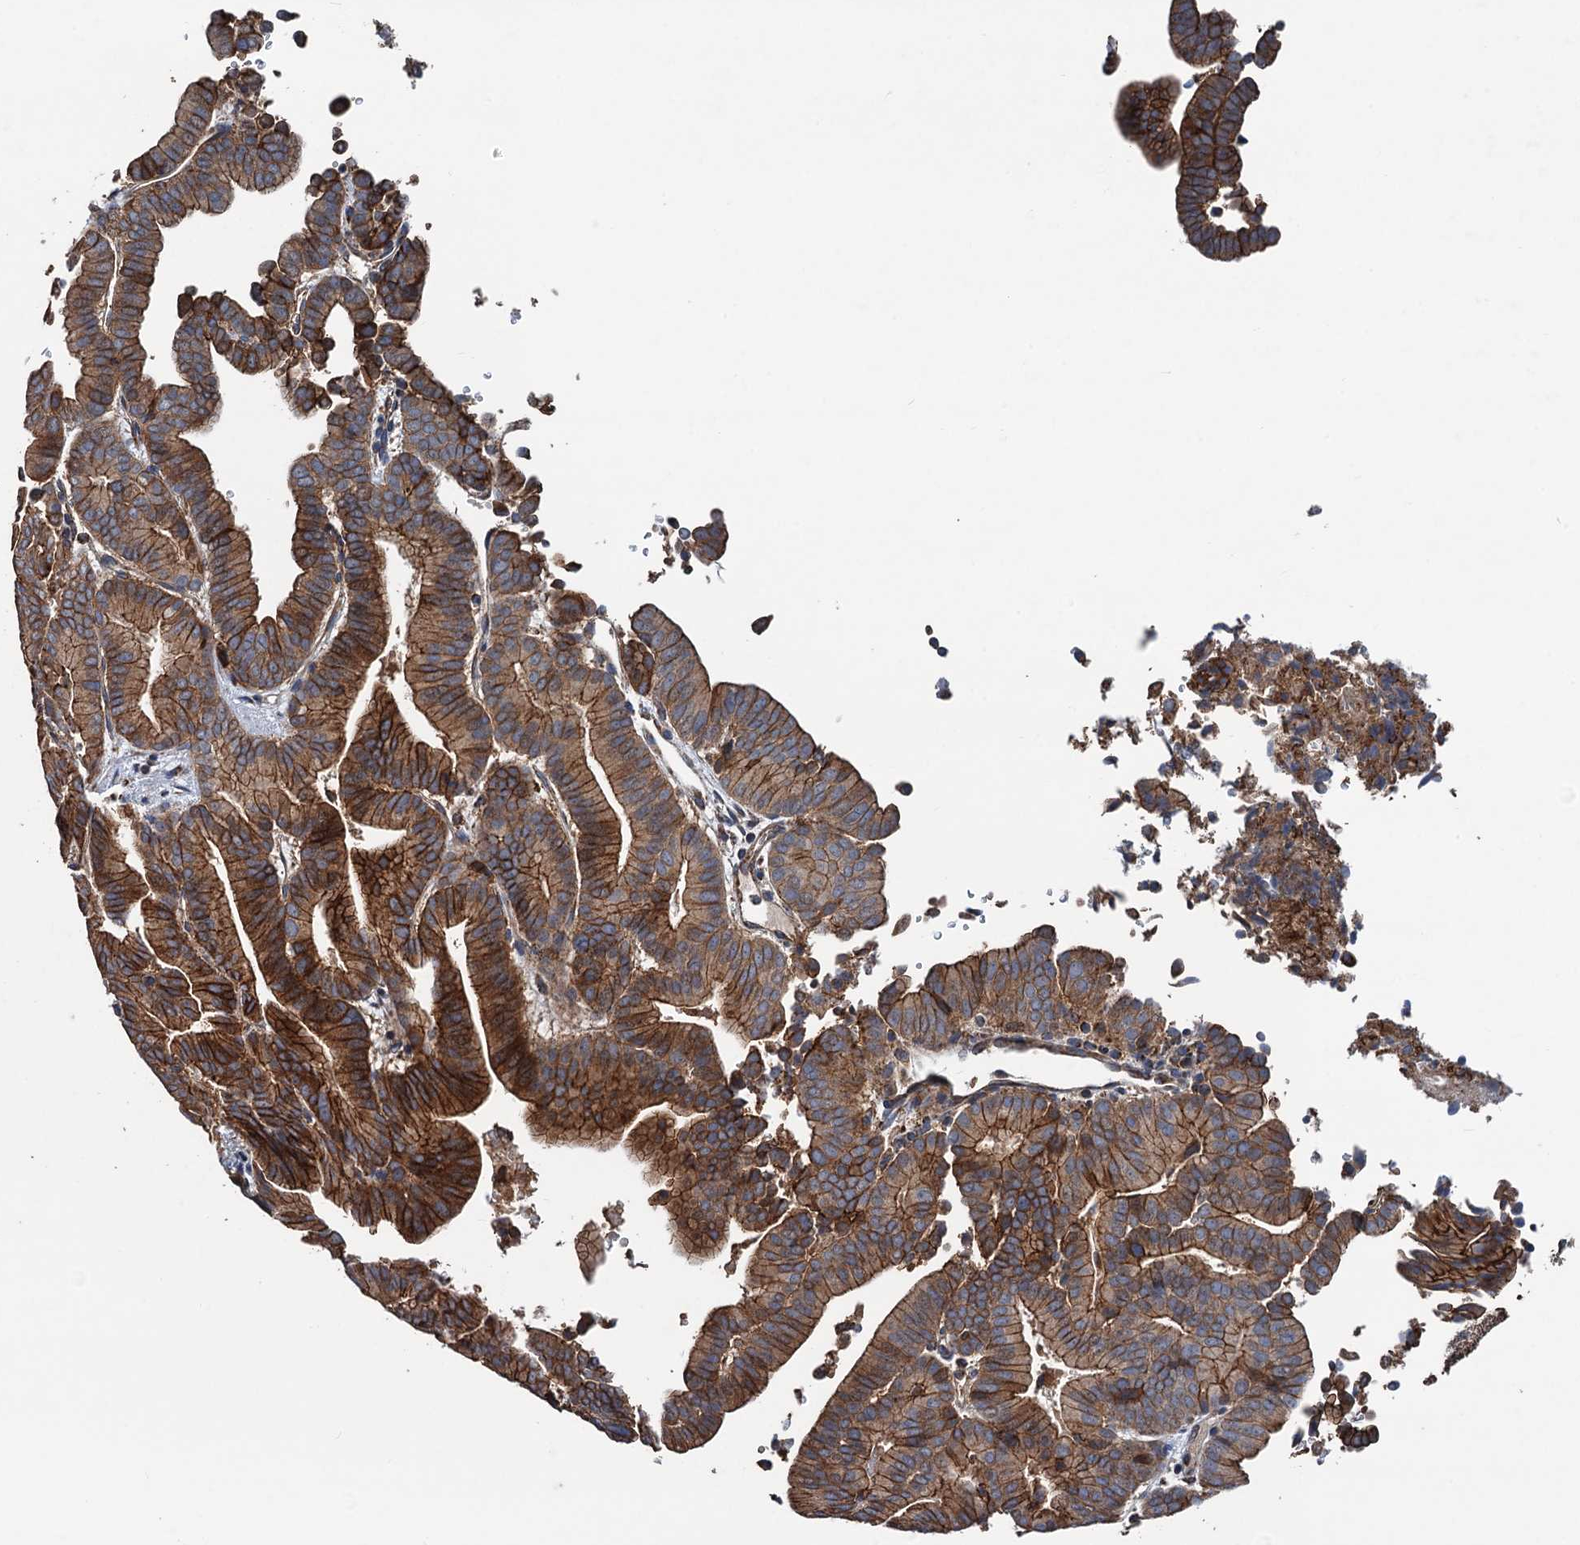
{"staining": {"intensity": "strong", "quantity": ">75%", "location": "cytoplasmic/membranous"}, "tissue": "liver cancer", "cell_type": "Tumor cells", "image_type": "cancer", "snomed": [{"axis": "morphology", "description": "Cholangiocarcinoma"}, {"axis": "topography", "description": "Liver"}], "caption": "An IHC histopathology image of neoplastic tissue is shown. Protein staining in brown labels strong cytoplasmic/membranous positivity in liver cancer within tumor cells. (Brightfield microscopy of DAB IHC at high magnification).", "gene": "DGLUCY", "patient": {"sex": "female", "age": 75}}